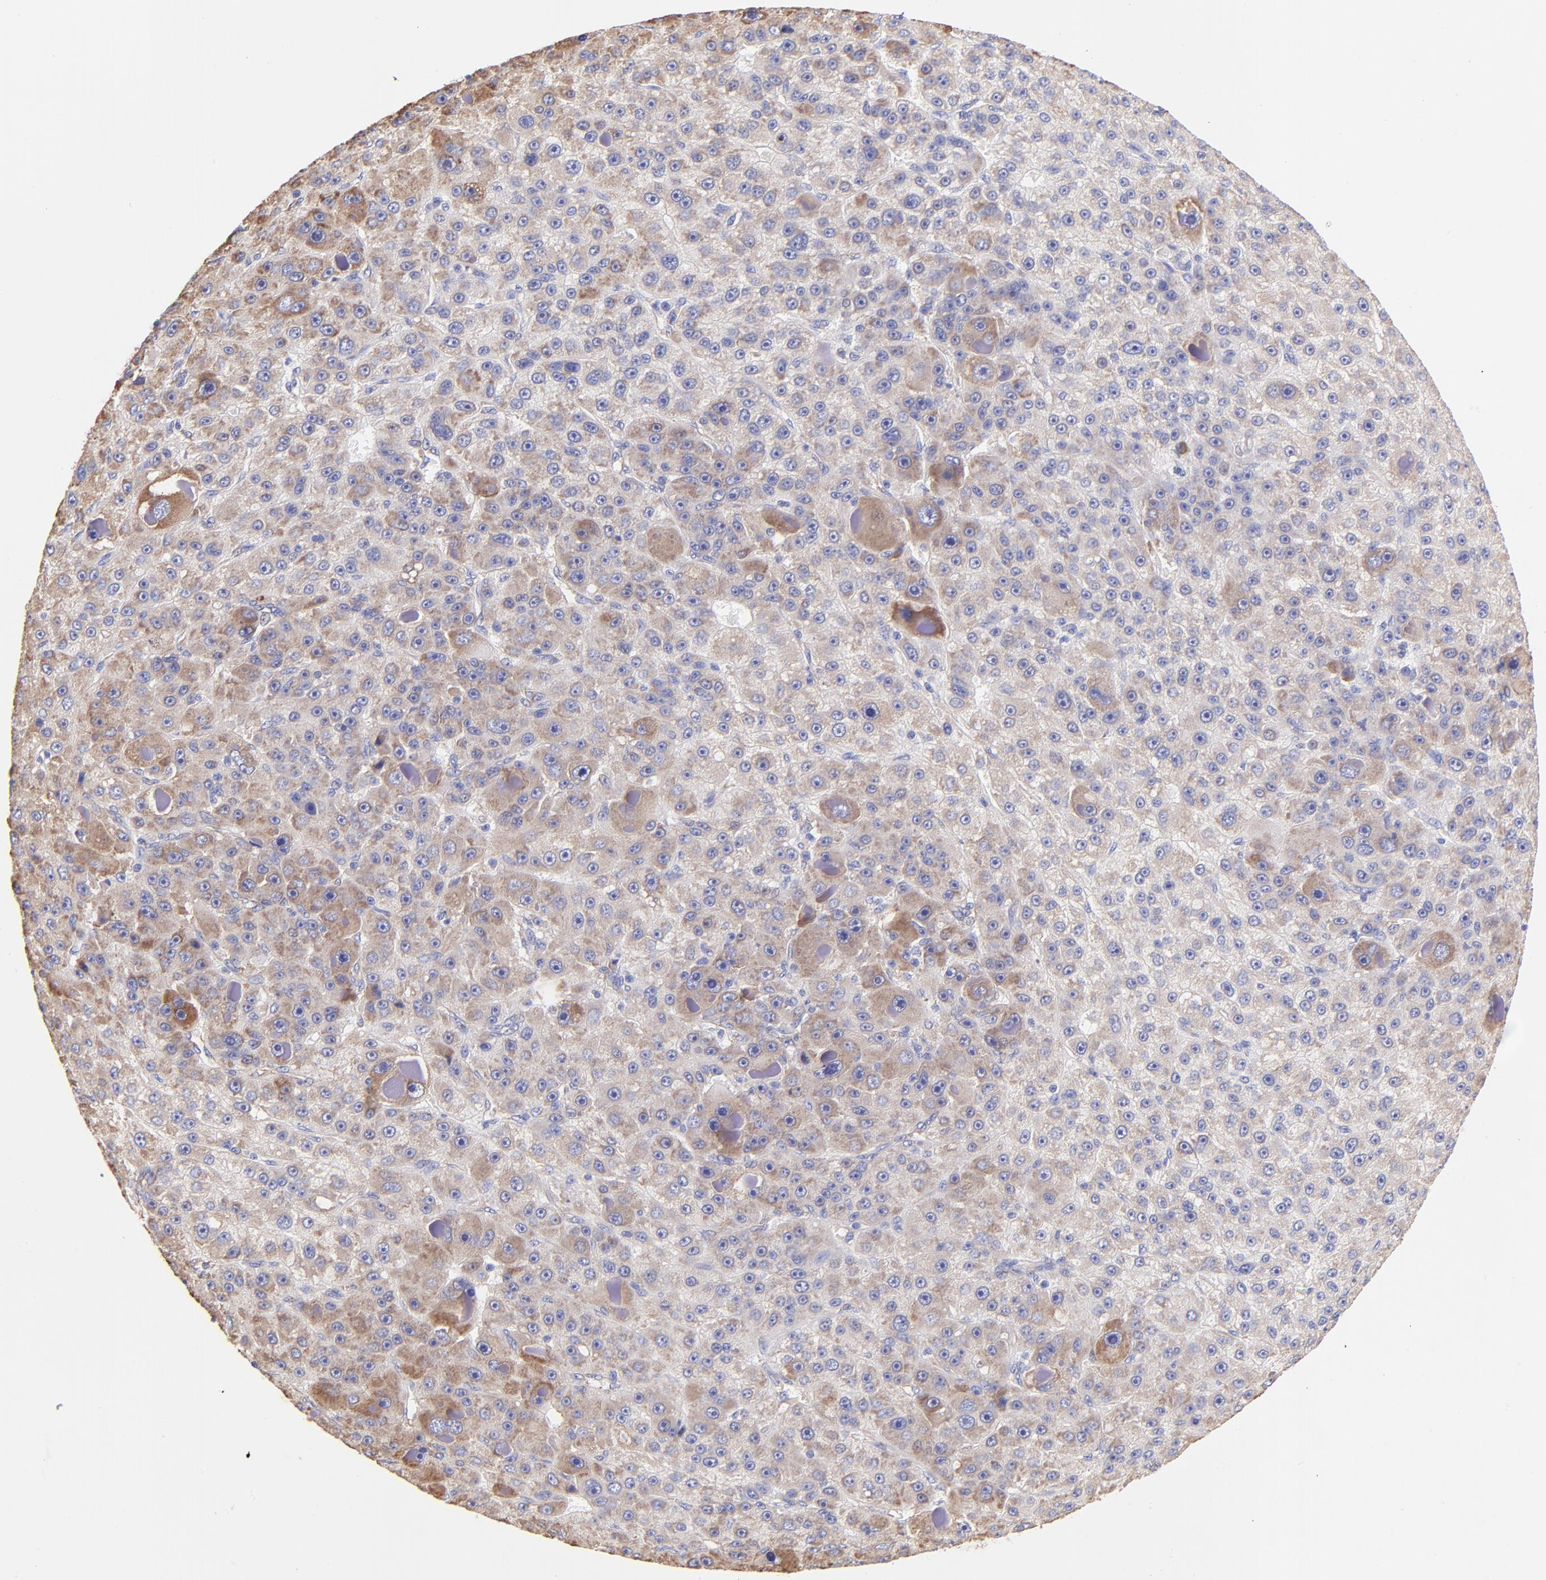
{"staining": {"intensity": "moderate", "quantity": "25%-75%", "location": "cytoplasmic/membranous"}, "tissue": "liver cancer", "cell_type": "Tumor cells", "image_type": "cancer", "snomed": [{"axis": "morphology", "description": "Carcinoma, Hepatocellular, NOS"}, {"axis": "topography", "description": "Liver"}], "caption": "IHC of human liver hepatocellular carcinoma reveals medium levels of moderate cytoplasmic/membranous positivity in about 25%-75% of tumor cells.", "gene": "RPL30", "patient": {"sex": "male", "age": 76}}